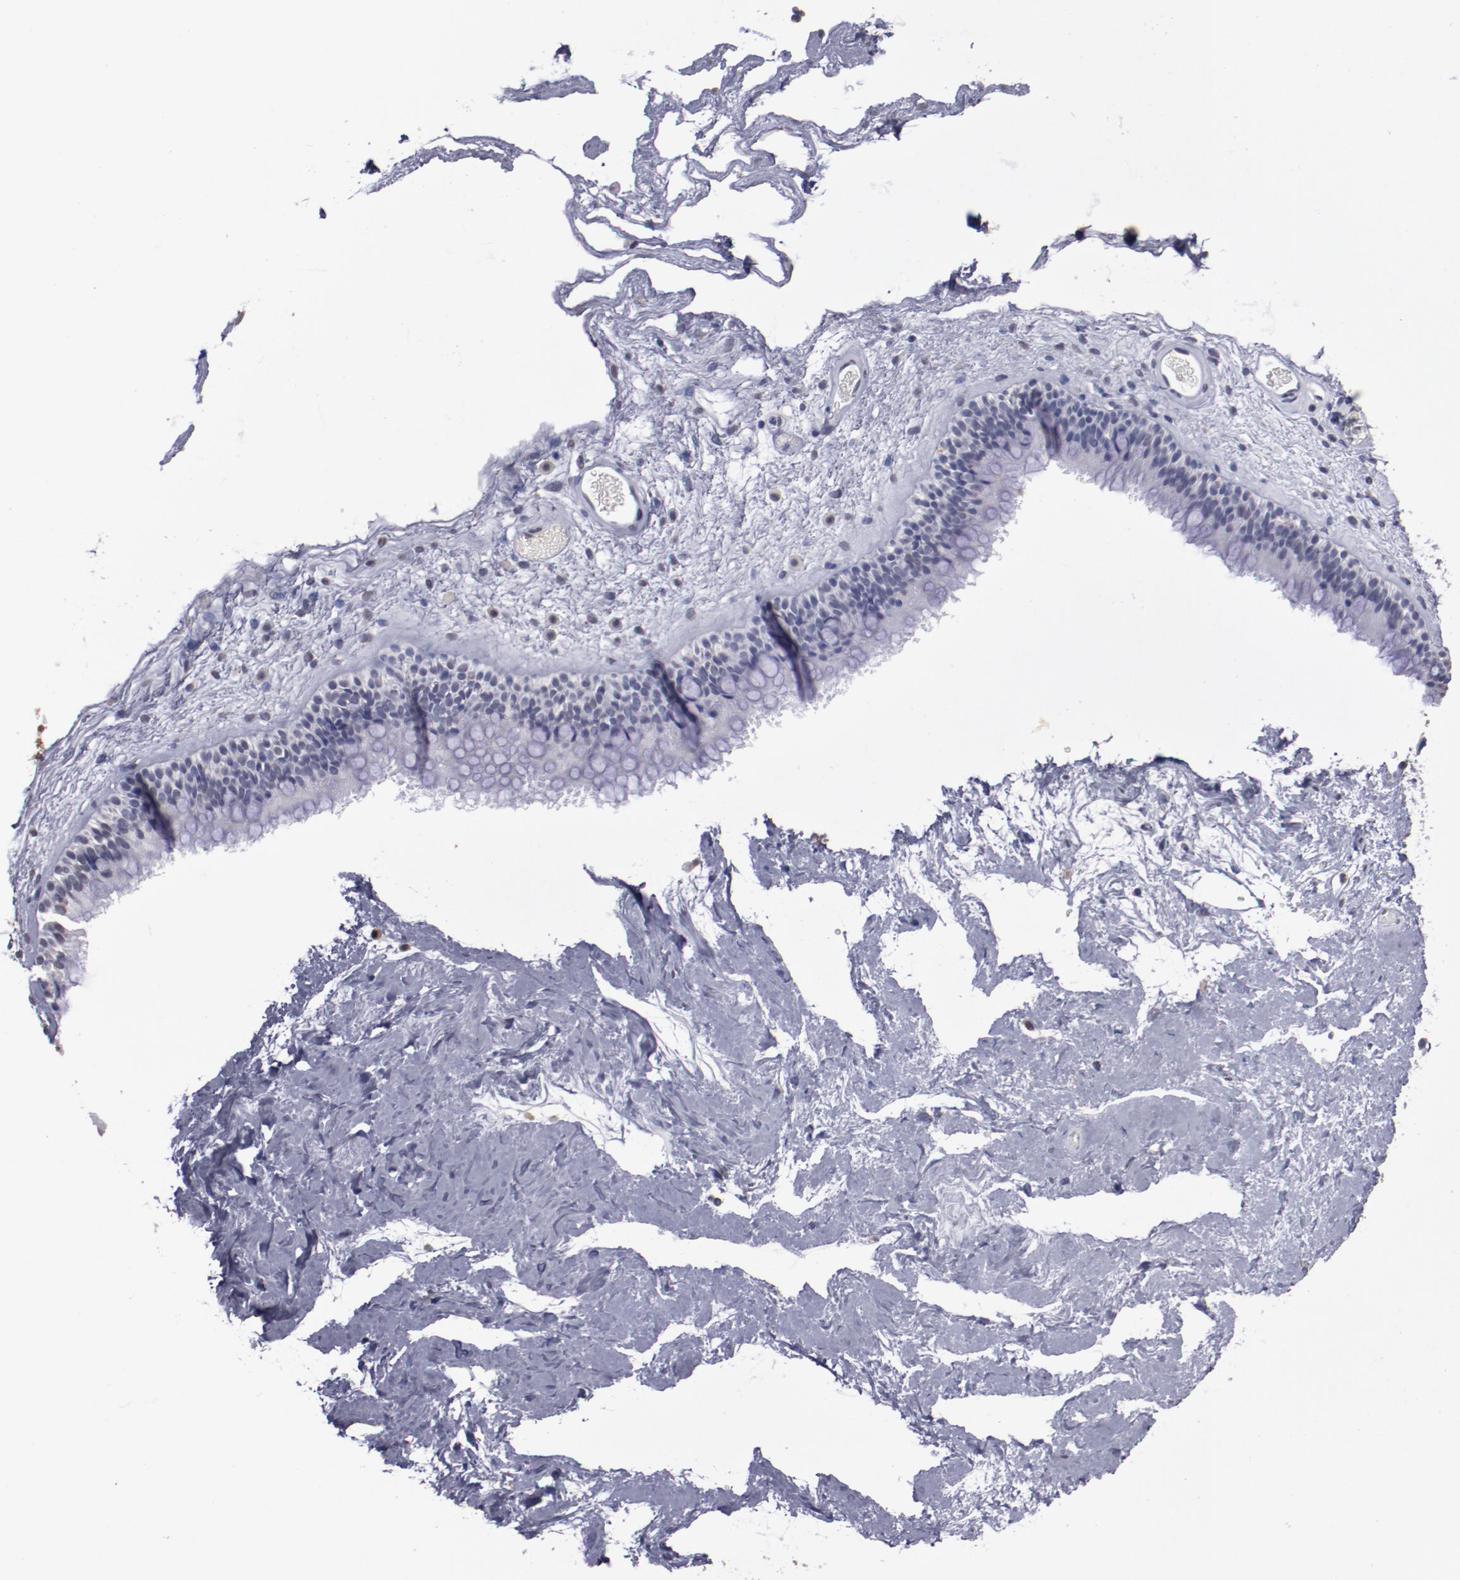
{"staining": {"intensity": "negative", "quantity": "none", "location": "none"}, "tissue": "nasopharynx", "cell_type": "Respiratory epithelial cells", "image_type": "normal", "snomed": [{"axis": "morphology", "description": "Normal tissue, NOS"}, {"axis": "morphology", "description": "Inflammation, NOS"}, {"axis": "topography", "description": "Nasopharynx"}], "caption": "Image shows no significant protein expression in respiratory epithelial cells of benign nasopharynx. (DAB IHC with hematoxylin counter stain).", "gene": "IRF4", "patient": {"sex": "male", "age": 48}}